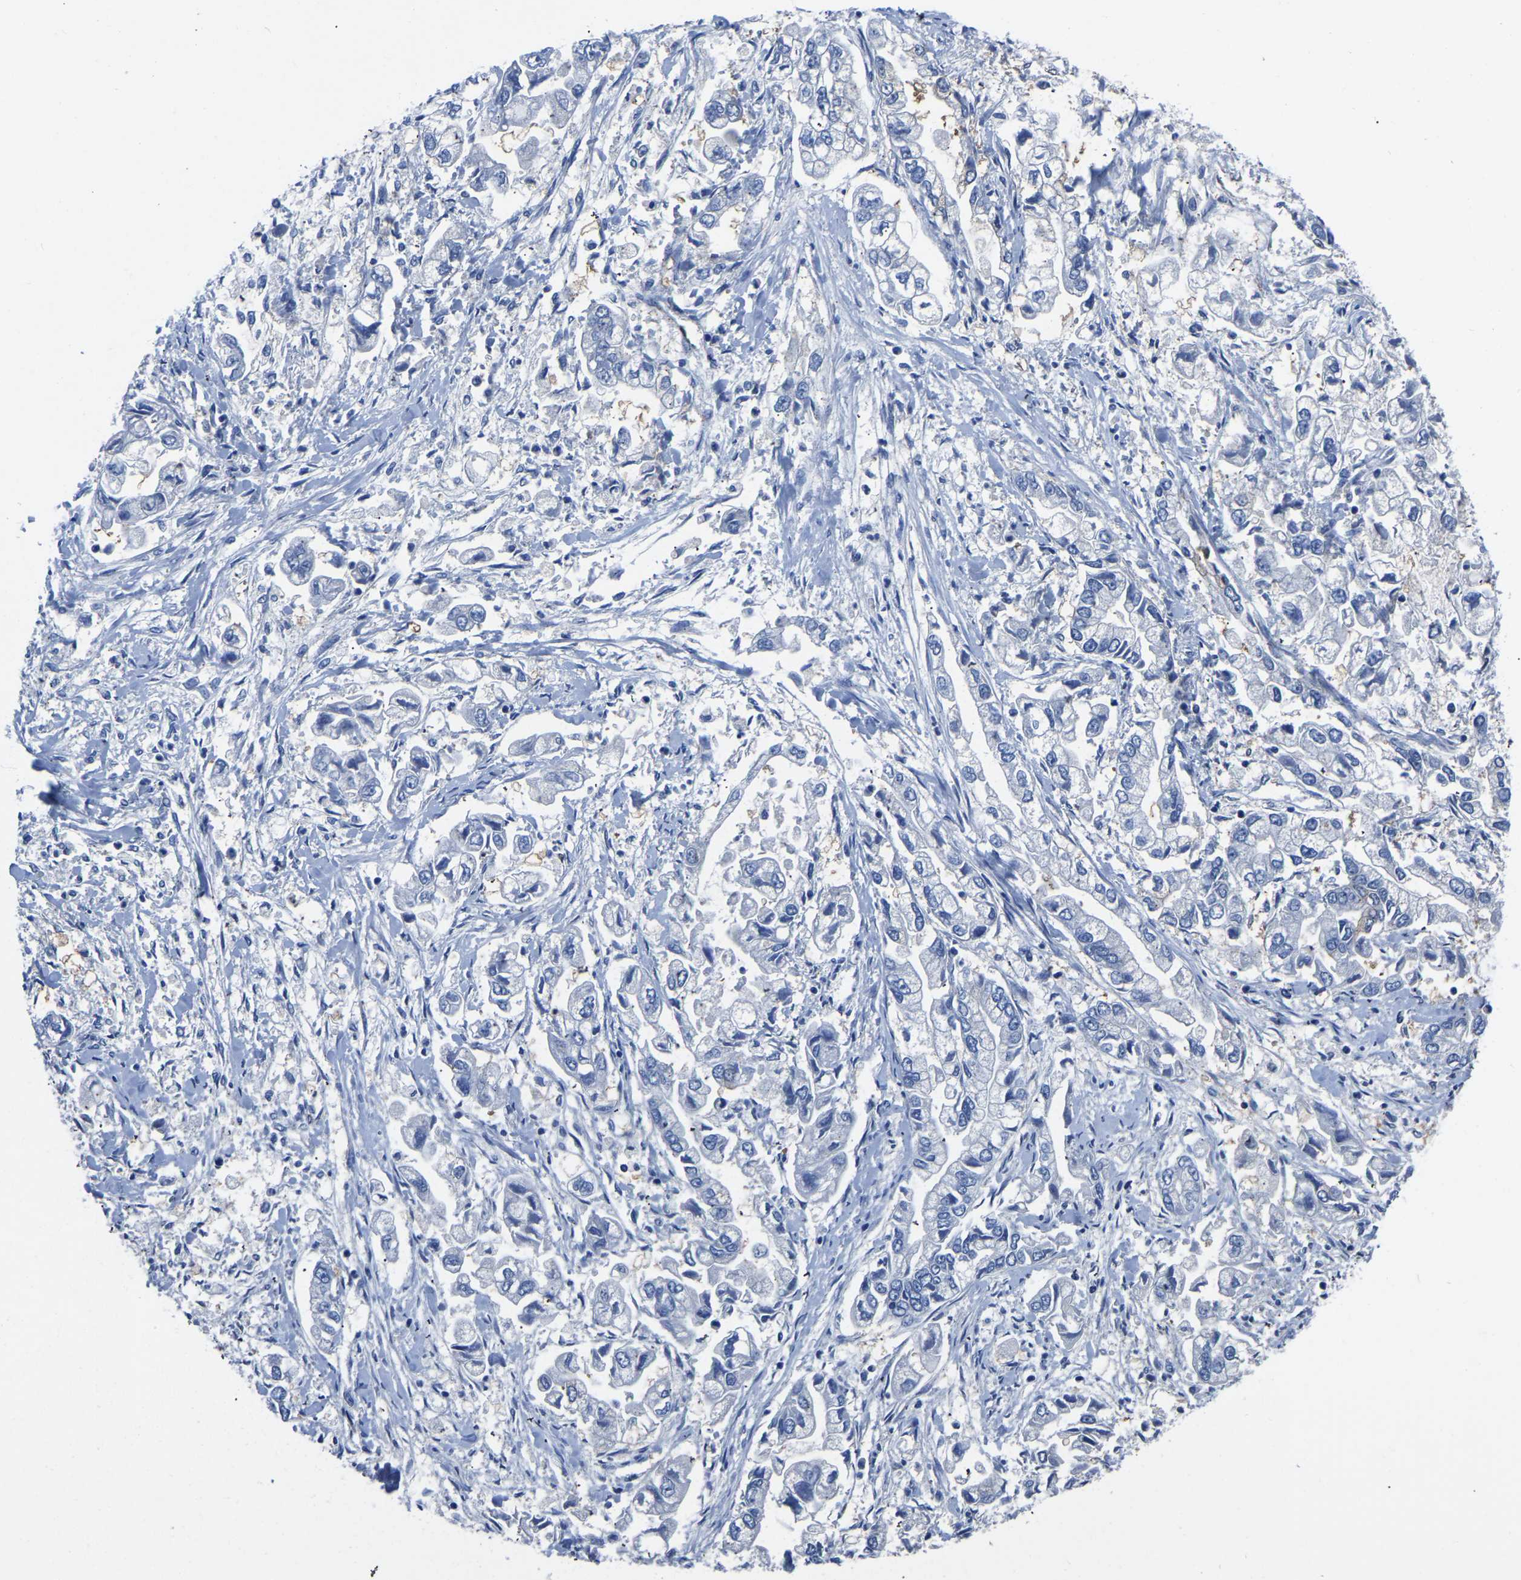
{"staining": {"intensity": "negative", "quantity": "none", "location": "none"}, "tissue": "stomach cancer", "cell_type": "Tumor cells", "image_type": "cancer", "snomed": [{"axis": "morphology", "description": "Normal tissue, NOS"}, {"axis": "morphology", "description": "Adenocarcinoma, NOS"}, {"axis": "topography", "description": "Stomach"}], "caption": "This photomicrograph is of adenocarcinoma (stomach) stained with immunohistochemistry to label a protein in brown with the nuclei are counter-stained blue. There is no expression in tumor cells.", "gene": "TFG", "patient": {"sex": "male", "age": 62}}